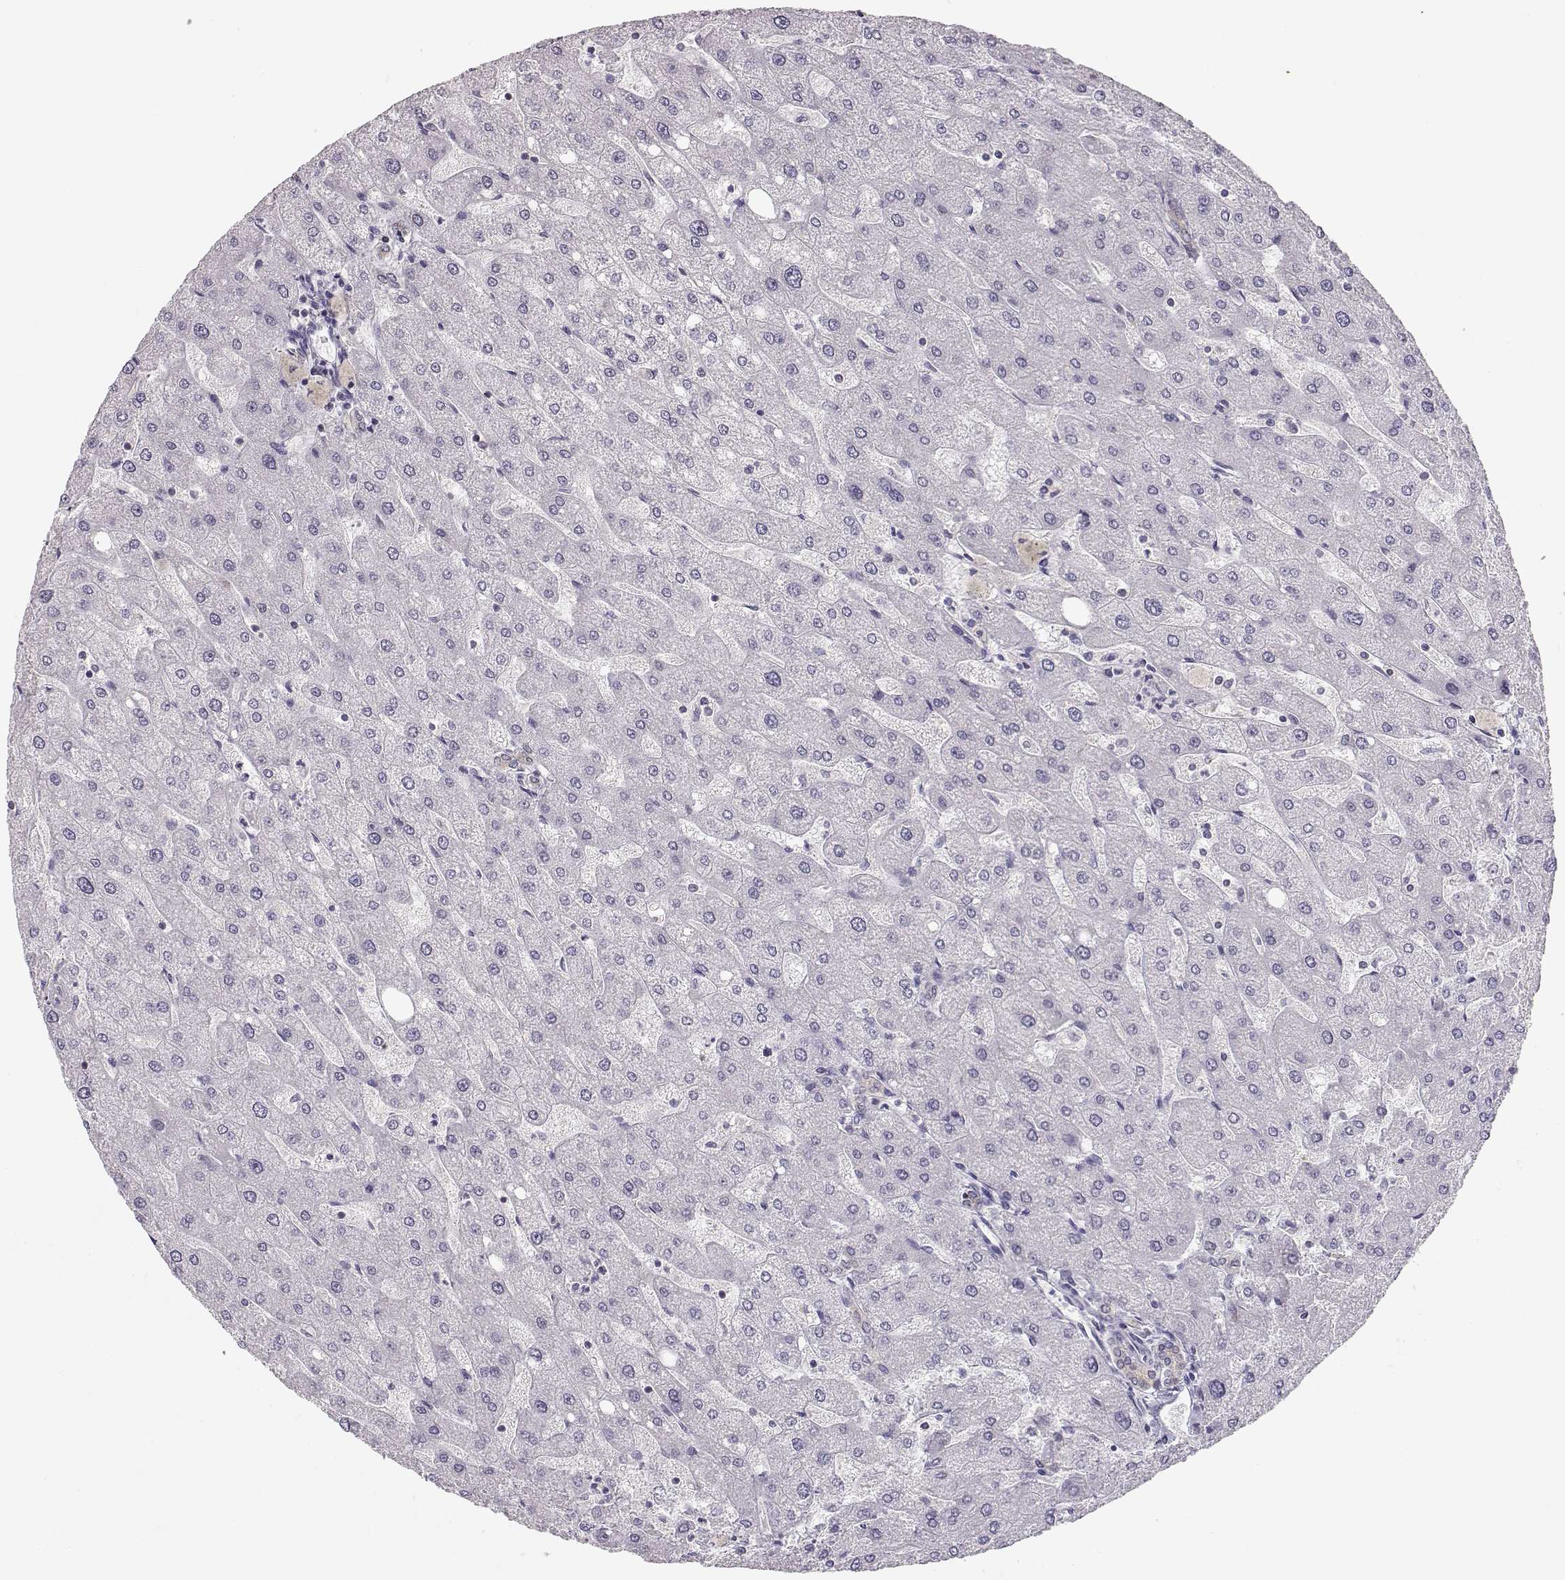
{"staining": {"intensity": "negative", "quantity": "none", "location": "none"}, "tissue": "liver", "cell_type": "Cholangiocytes", "image_type": "normal", "snomed": [{"axis": "morphology", "description": "Normal tissue, NOS"}, {"axis": "topography", "description": "Liver"}], "caption": "A high-resolution photomicrograph shows immunohistochemistry staining of normal liver, which demonstrates no significant positivity in cholangiocytes.", "gene": "TEPP", "patient": {"sex": "male", "age": 67}}